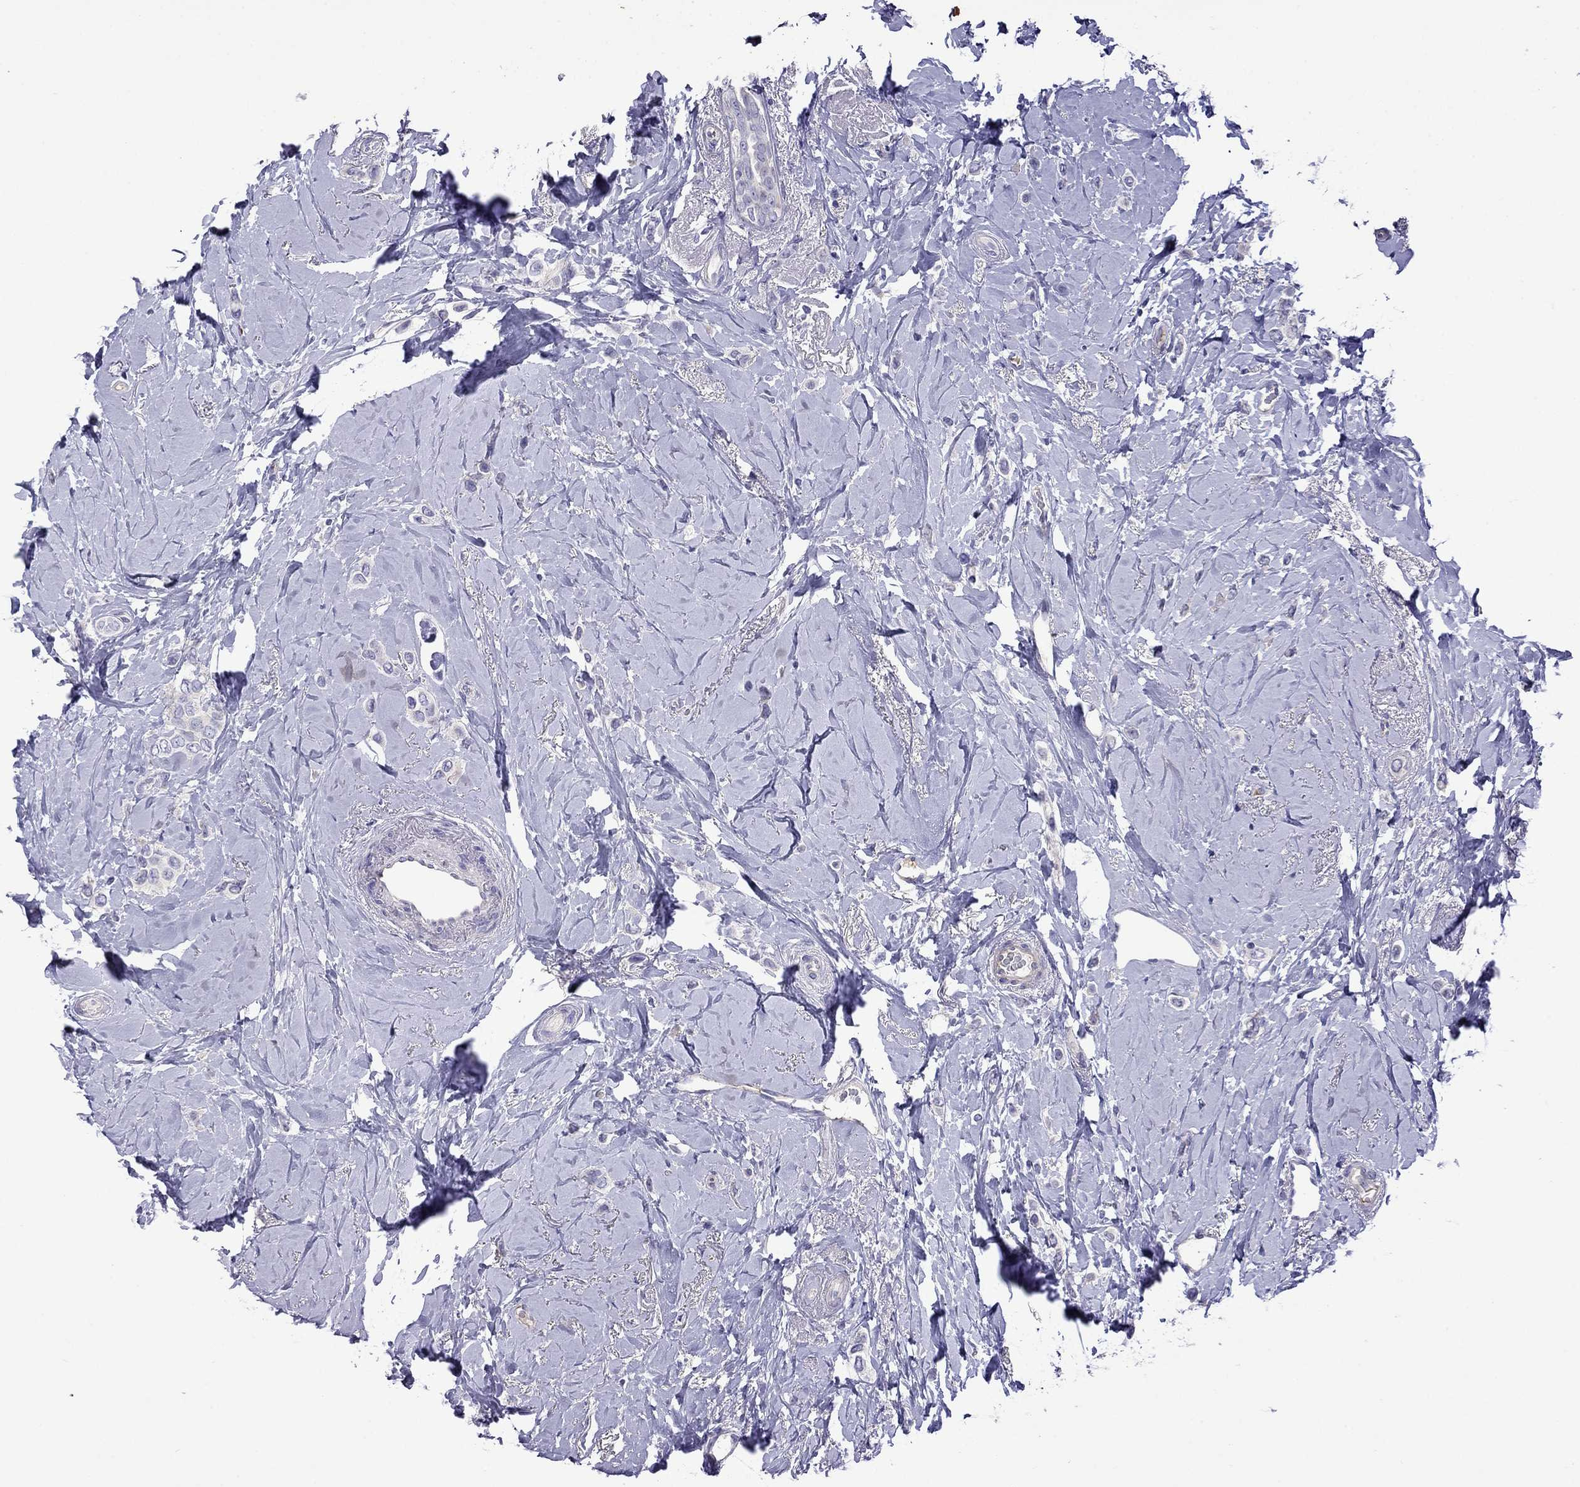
{"staining": {"intensity": "negative", "quantity": "none", "location": "none"}, "tissue": "breast cancer", "cell_type": "Tumor cells", "image_type": "cancer", "snomed": [{"axis": "morphology", "description": "Lobular carcinoma"}, {"axis": "topography", "description": "Breast"}], "caption": "A high-resolution micrograph shows IHC staining of lobular carcinoma (breast), which exhibits no significant expression in tumor cells.", "gene": "STAR", "patient": {"sex": "female", "age": 66}}